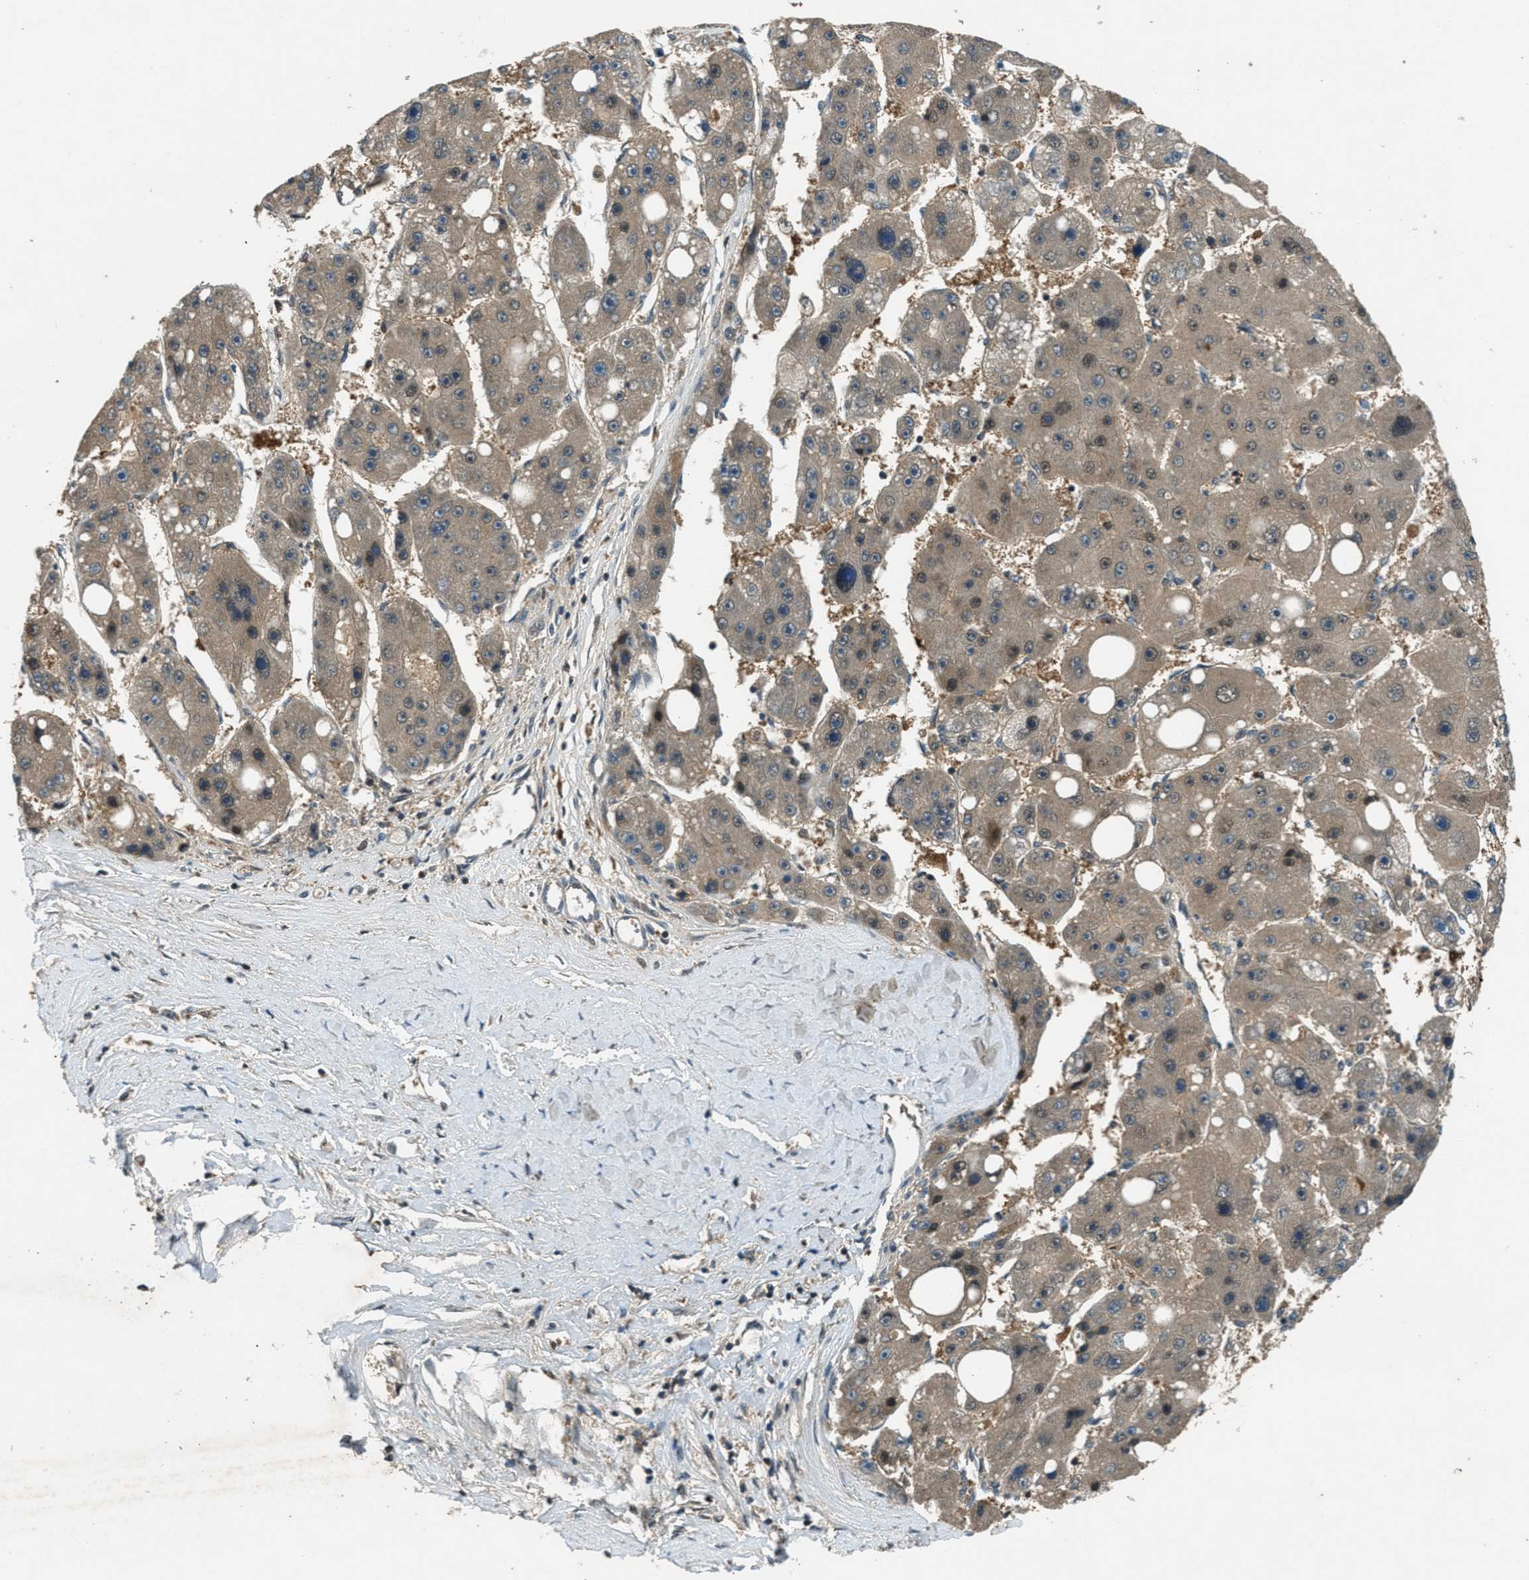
{"staining": {"intensity": "weak", "quantity": ">75%", "location": "cytoplasmic/membranous"}, "tissue": "liver cancer", "cell_type": "Tumor cells", "image_type": "cancer", "snomed": [{"axis": "morphology", "description": "Carcinoma, Hepatocellular, NOS"}, {"axis": "topography", "description": "Liver"}], "caption": "Liver hepatocellular carcinoma was stained to show a protein in brown. There is low levels of weak cytoplasmic/membranous positivity in approximately >75% of tumor cells.", "gene": "DUSP6", "patient": {"sex": "female", "age": 61}}